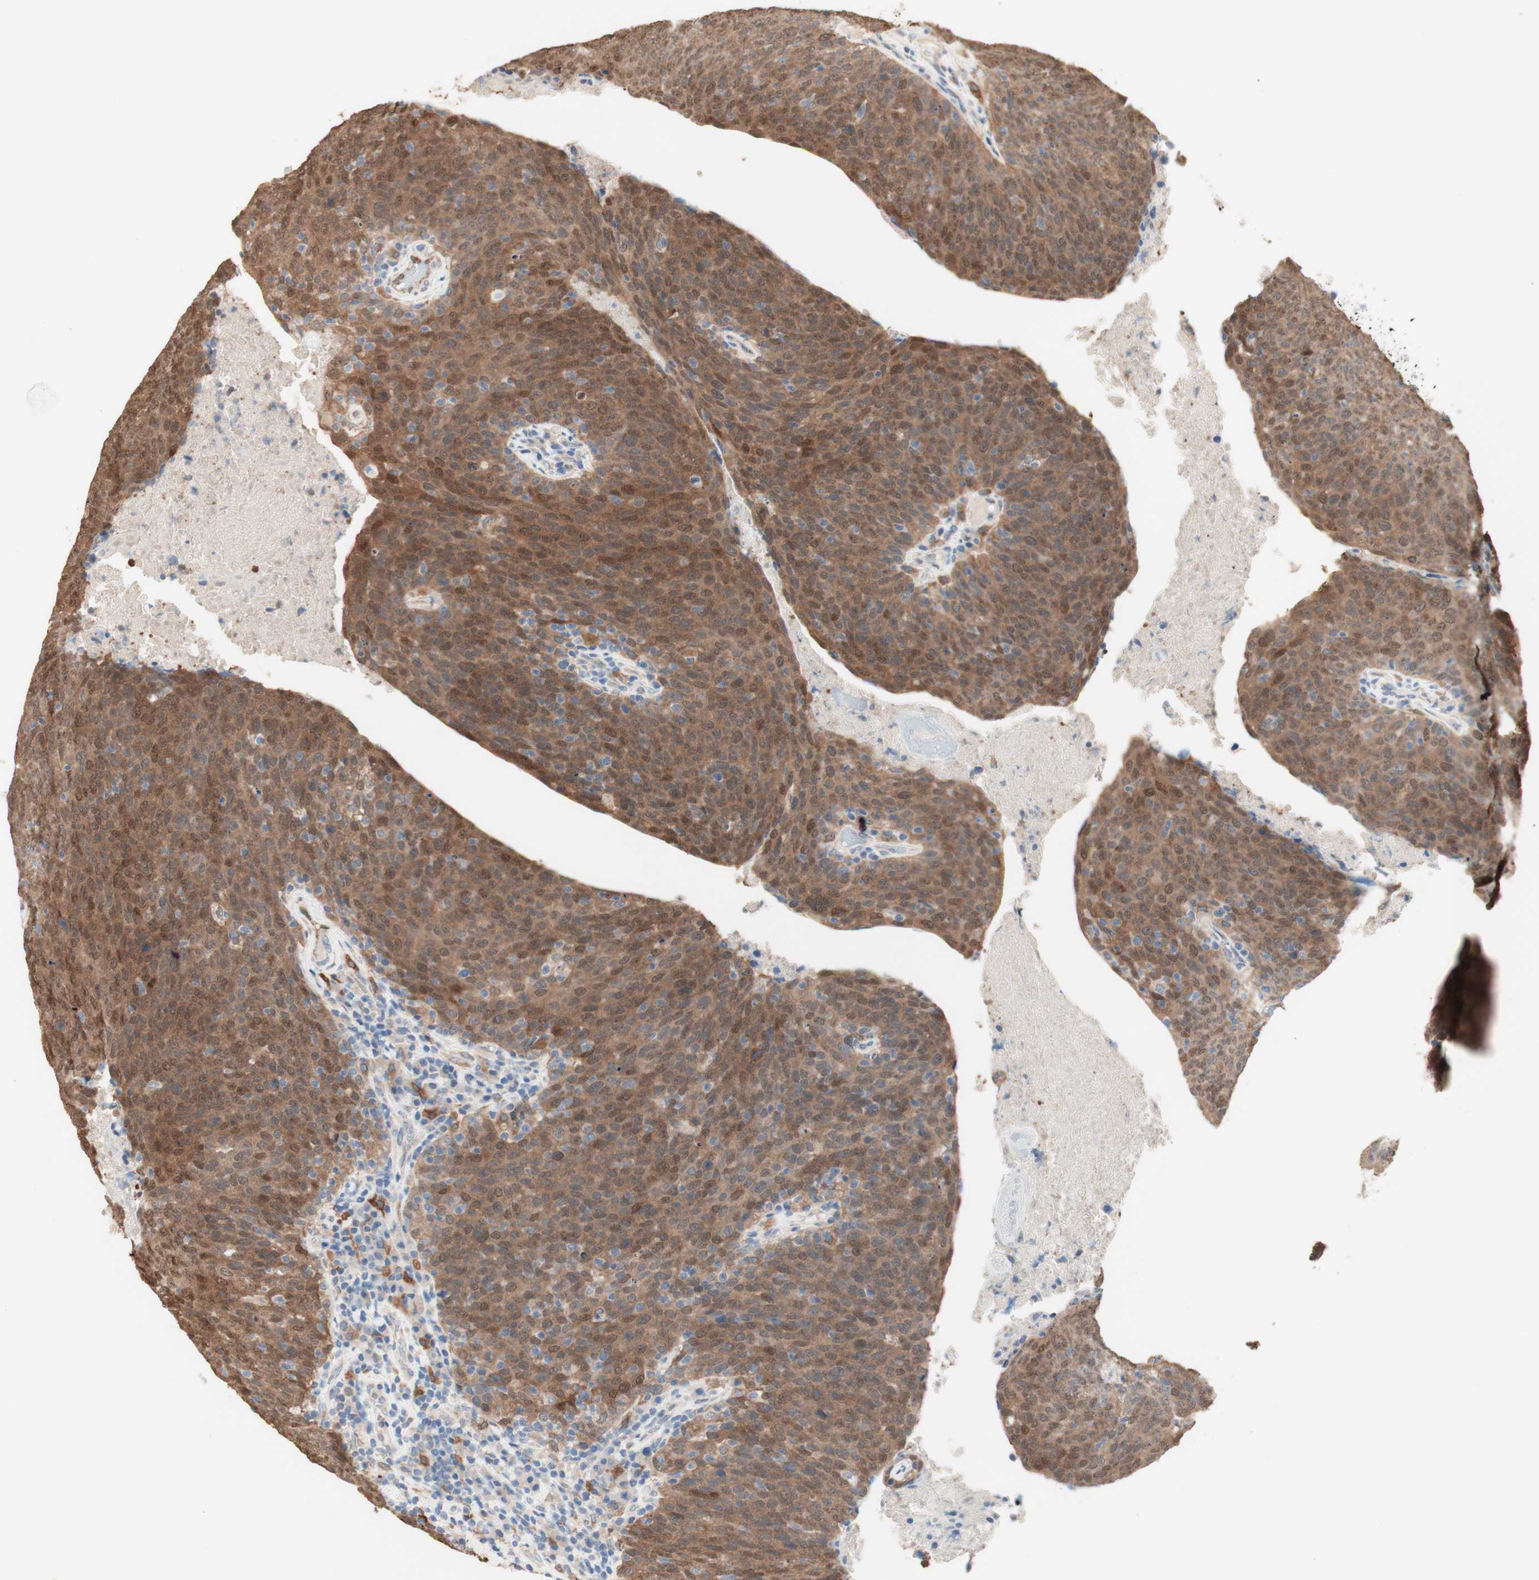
{"staining": {"intensity": "moderate", "quantity": ">75%", "location": "cytoplasmic/membranous,nuclear"}, "tissue": "head and neck cancer", "cell_type": "Tumor cells", "image_type": "cancer", "snomed": [{"axis": "morphology", "description": "Squamous cell carcinoma, NOS"}, {"axis": "morphology", "description": "Squamous cell carcinoma, metastatic, NOS"}, {"axis": "topography", "description": "Lymph node"}, {"axis": "topography", "description": "Head-Neck"}], "caption": "Protein expression analysis of human metastatic squamous cell carcinoma (head and neck) reveals moderate cytoplasmic/membranous and nuclear expression in approximately >75% of tumor cells.", "gene": "COMT", "patient": {"sex": "male", "age": 62}}